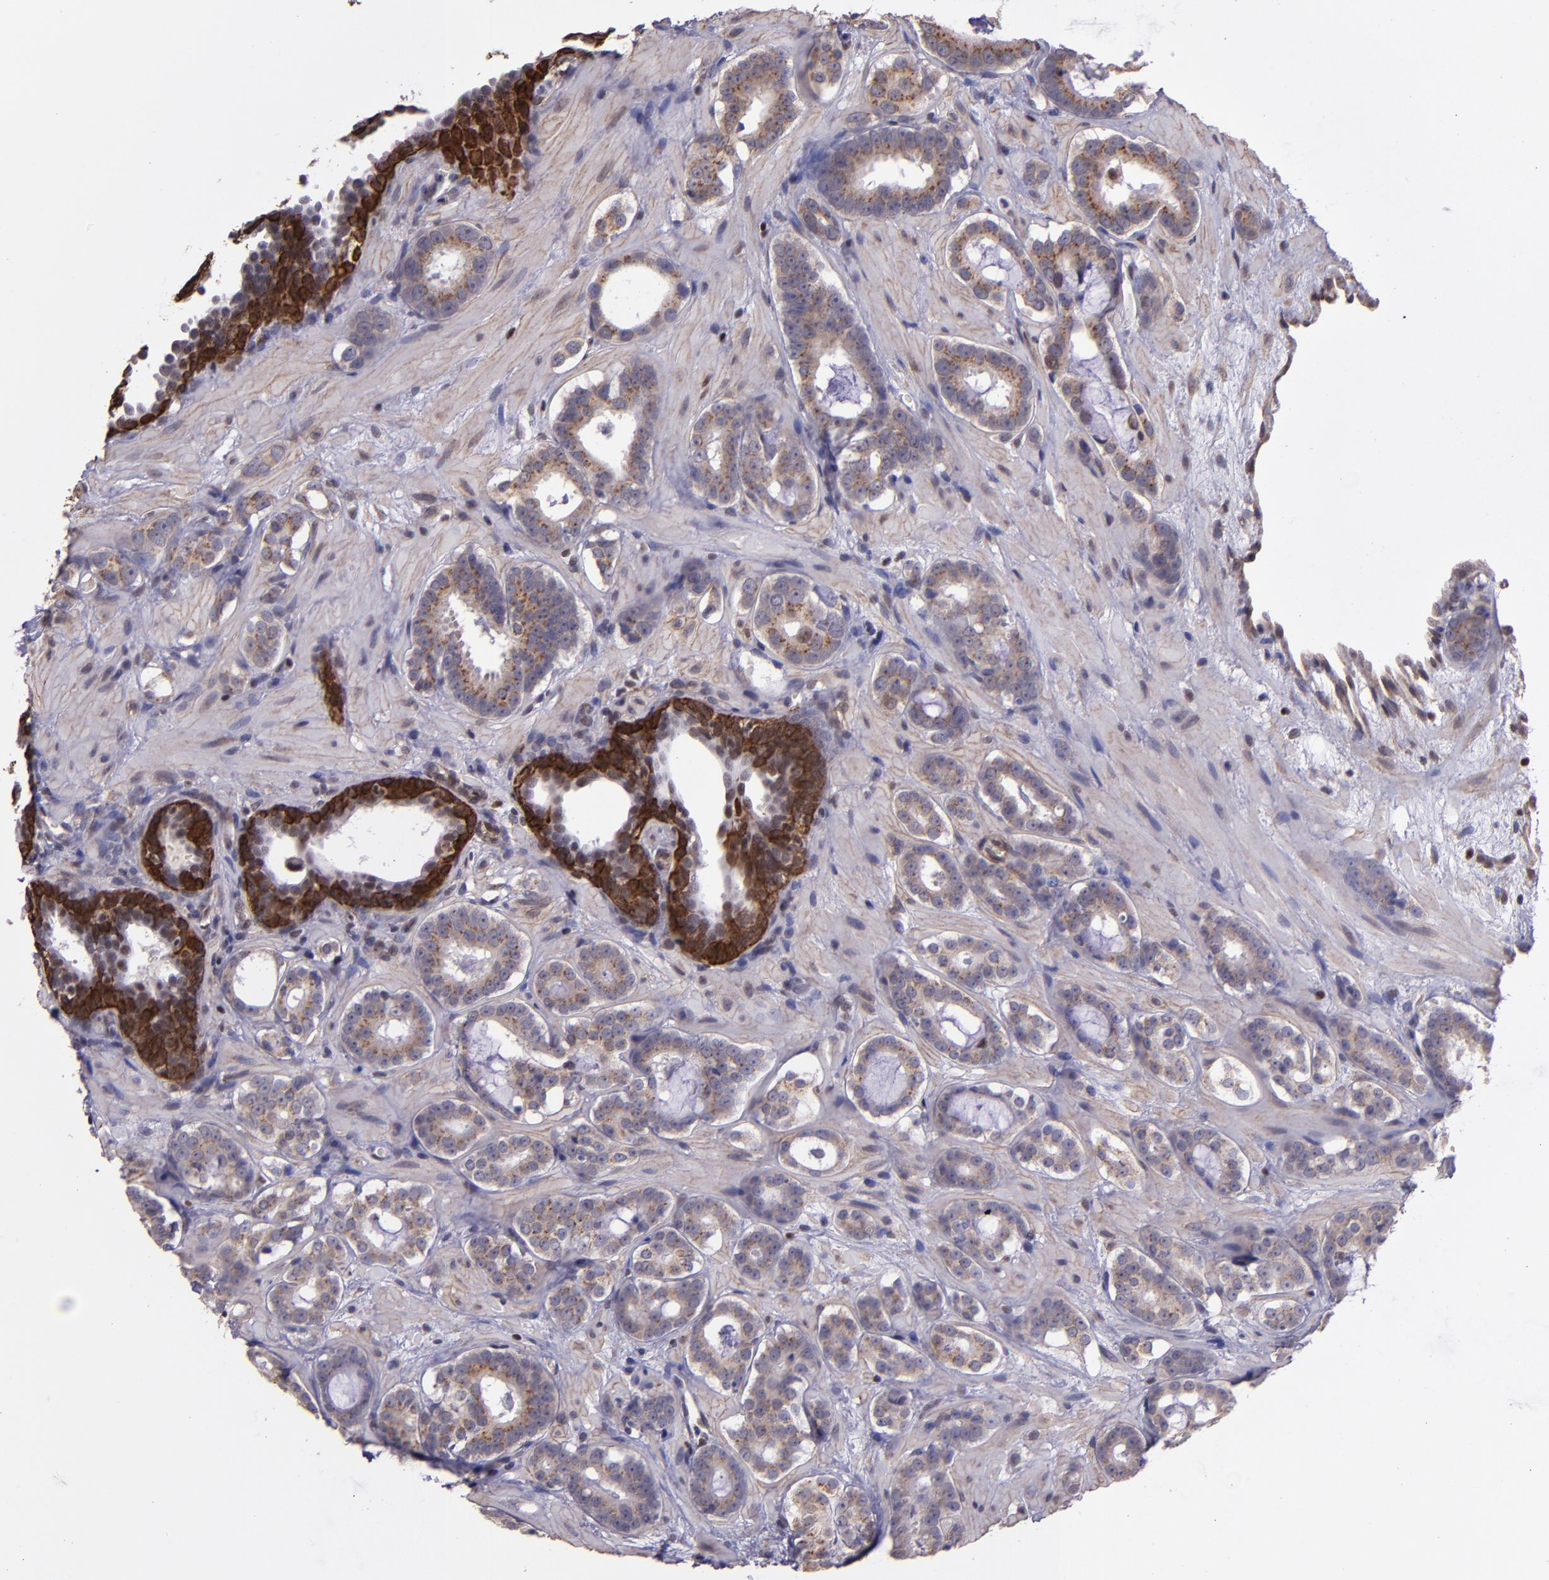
{"staining": {"intensity": "weak", "quantity": ">75%", "location": "cytoplasmic/membranous"}, "tissue": "prostate cancer", "cell_type": "Tumor cells", "image_type": "cancer", "snomed": [{"axis": "morphology", "description": "Adenocarcinoma, Low grade"}, {"axis": "topography", "description": "Prostate"}], "caption": "Prostate adenocarcinoma (low-grade) stained with DAB (3,3'-diaminobenzidine) IHC exhibits low levels of weak cytoplasmic/membranous positivity in about >75% of tumor cells. The protein is shown in brown color, while the nuclei are stained blue.", "gene": "ELF1", "patient": {"sex": "male", "age": 57}}